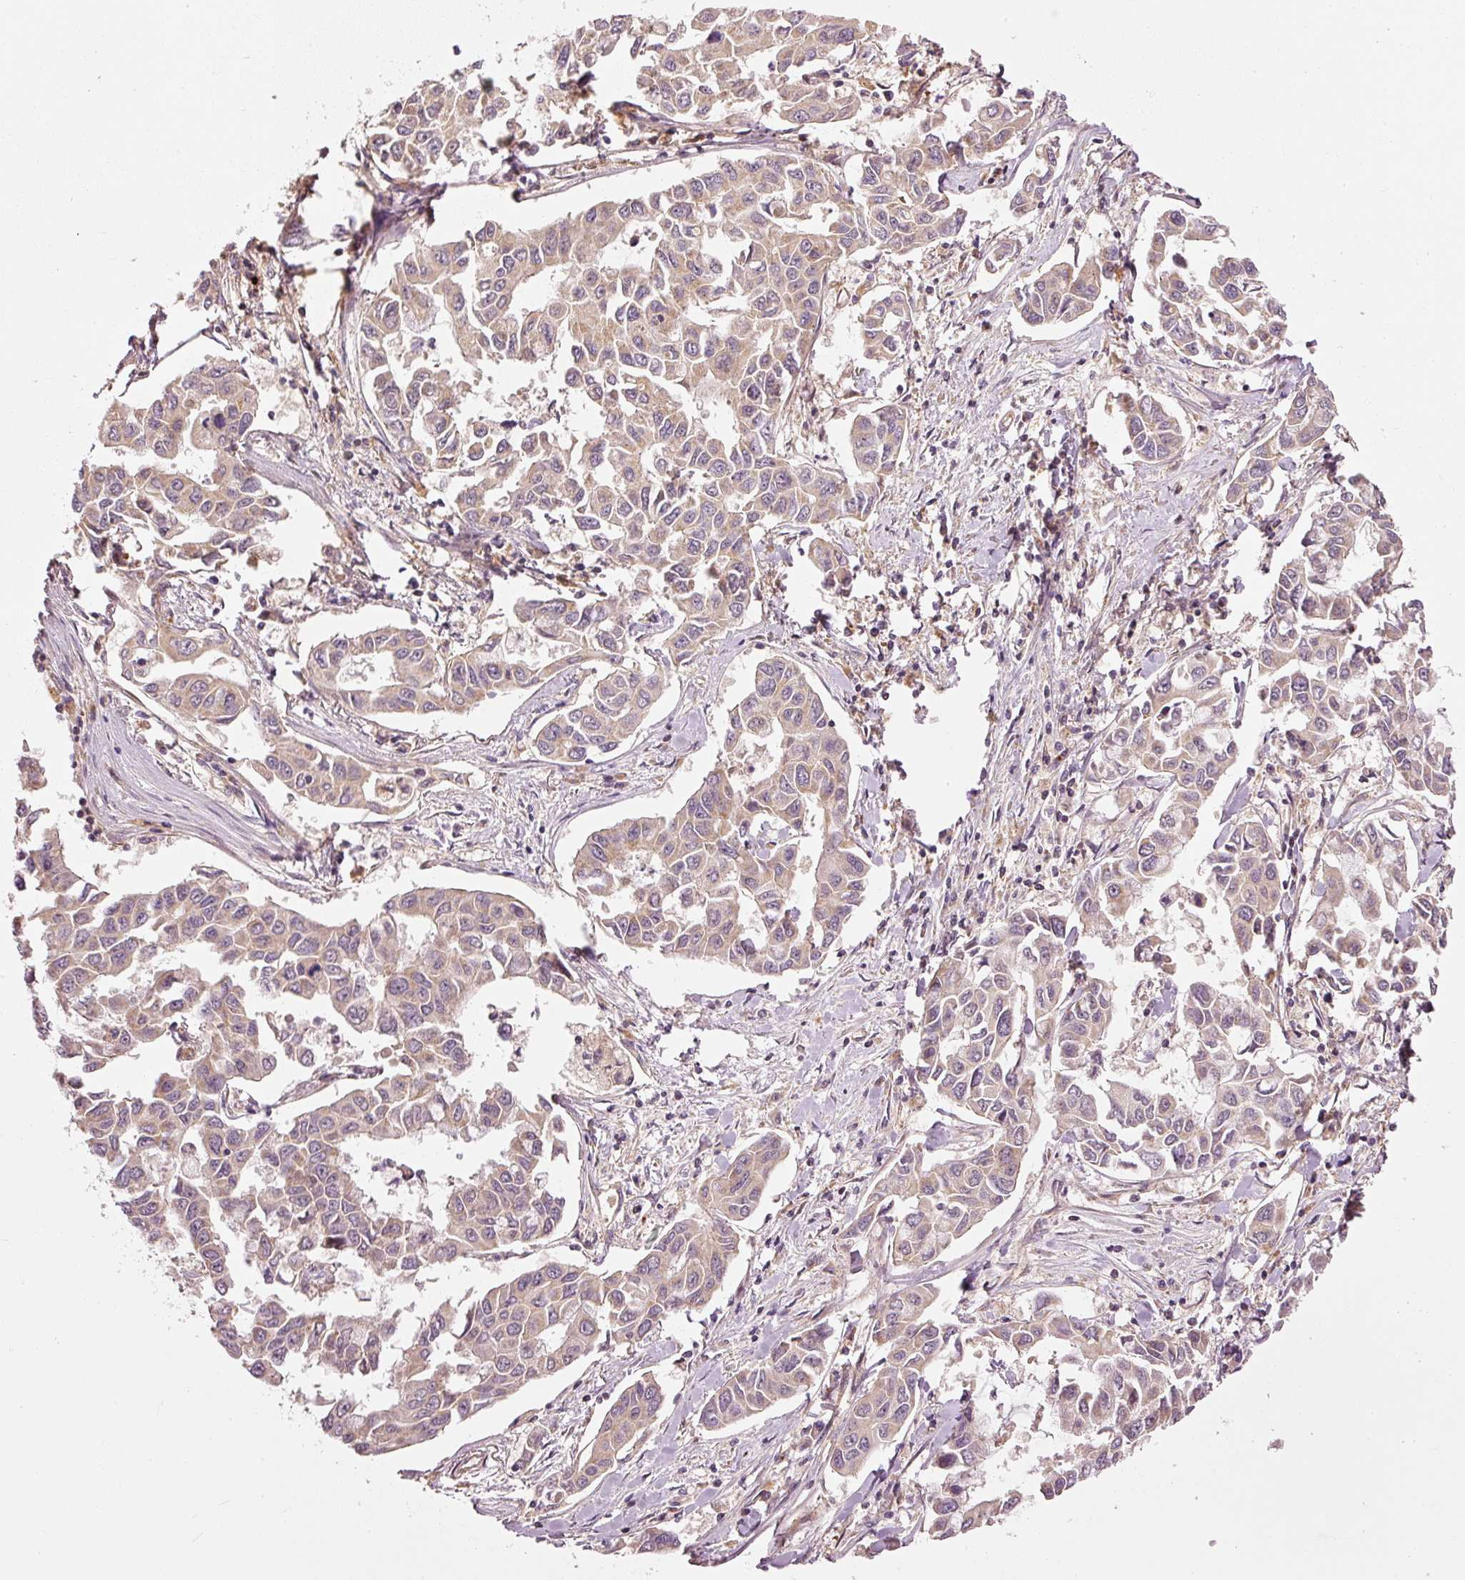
{"staining": {"intensity": "moderate", "quantity": "25%-75%", "location": "cytoplasmic/membranous"}, "tissue": "lung cancer", "cell_type": "Tumor cells", "image_type": "cancer", "snomed": [{"axis": "morphology", "description": "Adenocarcinoma, NOS"}, {"axis": "topography", "description": "Lung"}], "caption": "Immunohistochemistry of lung cancer exhibits medium levels of moderate cytoplasmic/membranous expression in approximately 25%-75% of tumor cells.", "gene": "MTHFD1L", "patient": {"sex": "male", "age": 64}}